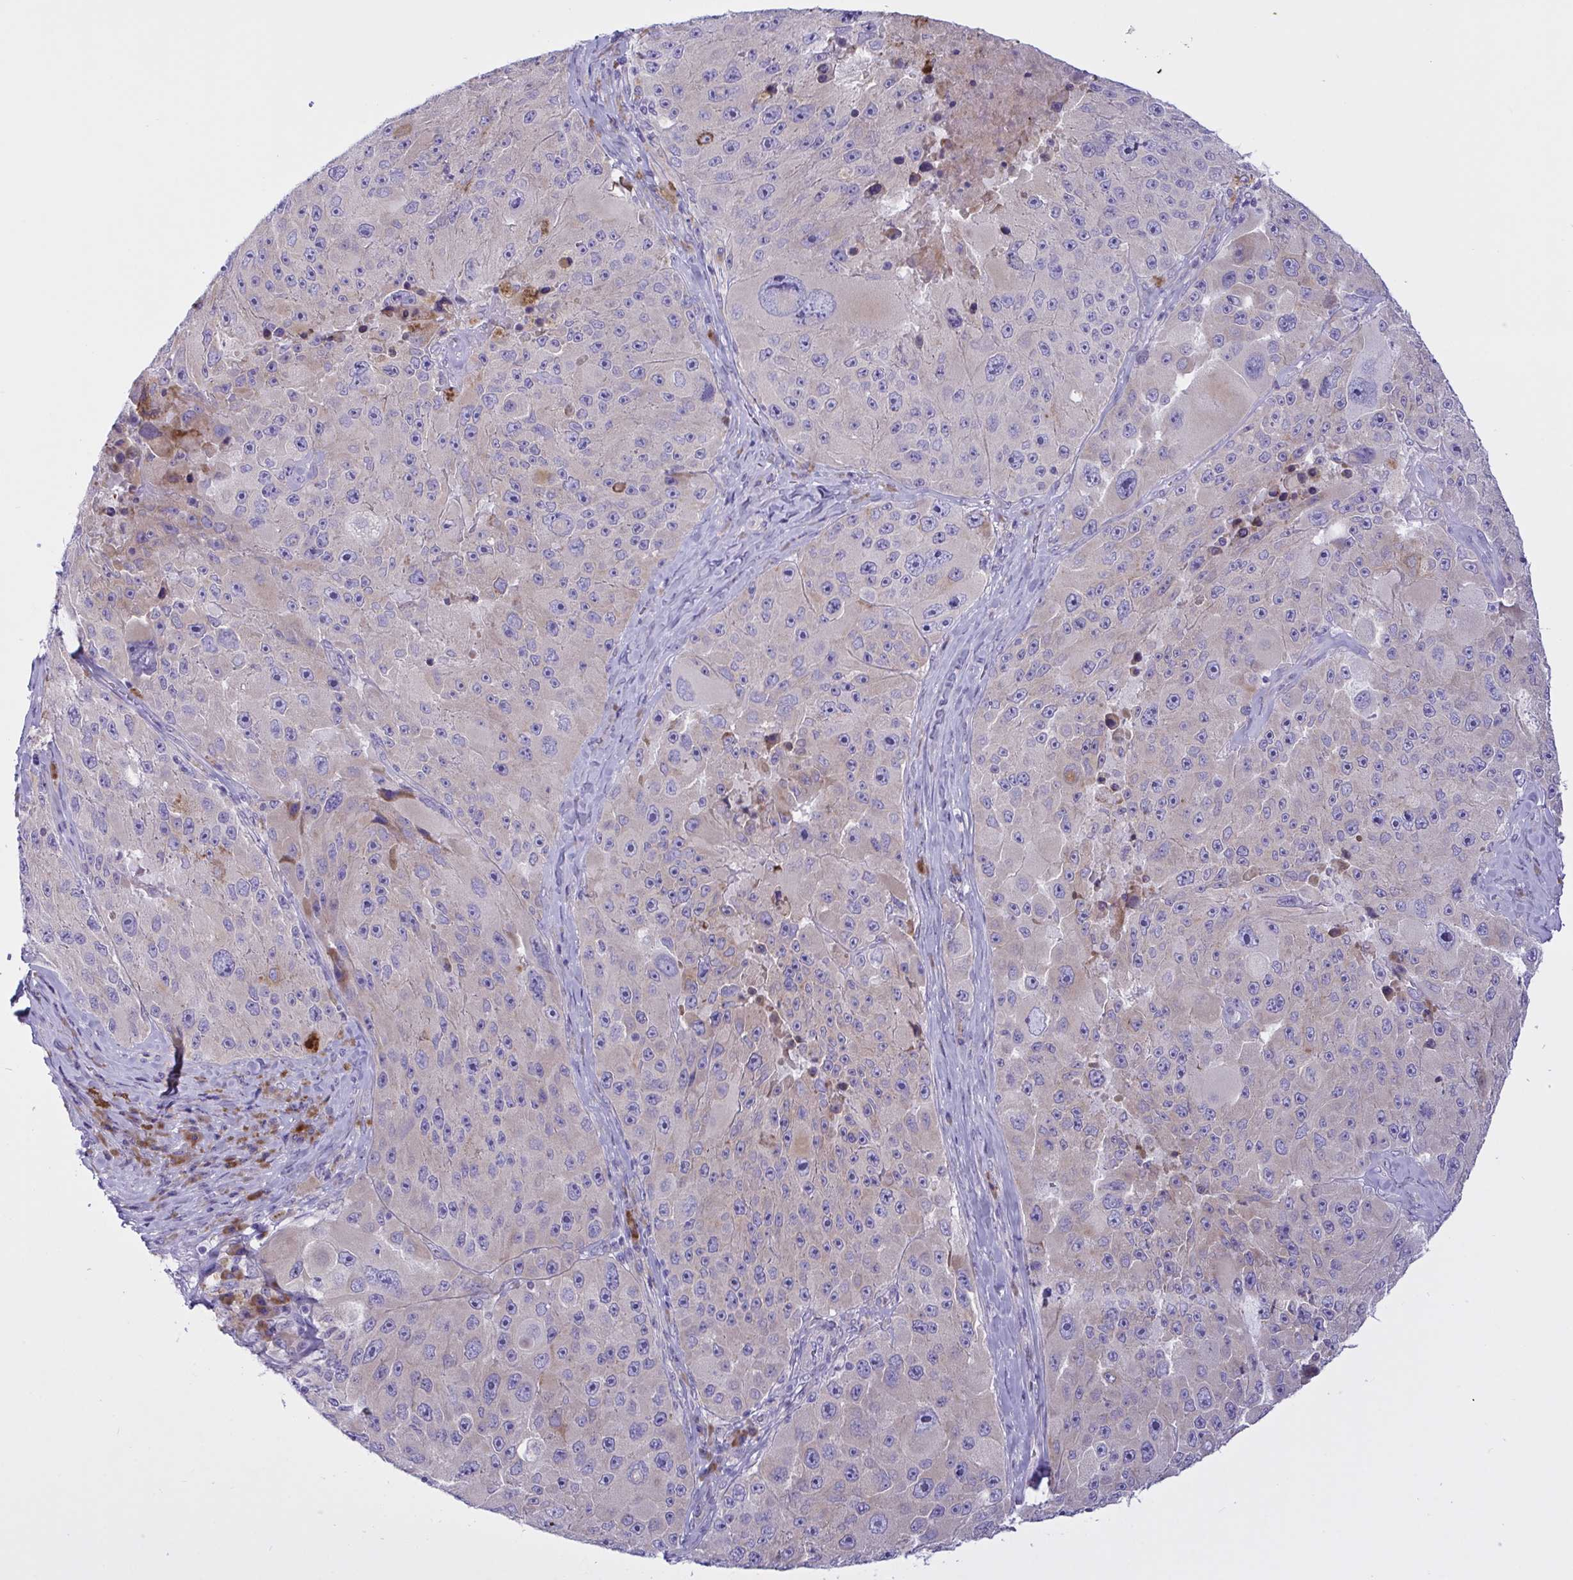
{"staining": {"intensity": "weak", "quantity": "<25%", "location": "cytoplasmic/membranous"}, "tissue": "melanoma", "cell_type": "Tumor cells", "image_type": "cancer", "snomed": [{"axis": "morphology", "description": "Malignant melanoma, Metastatic site"}, {"axis": "topography", "description": "Lymph node"}], "caption": "Tumor cells show no significant positivity in melanoma.", "gene": "FAM86B1", "patient": {"sex": "male", "age": 62}}